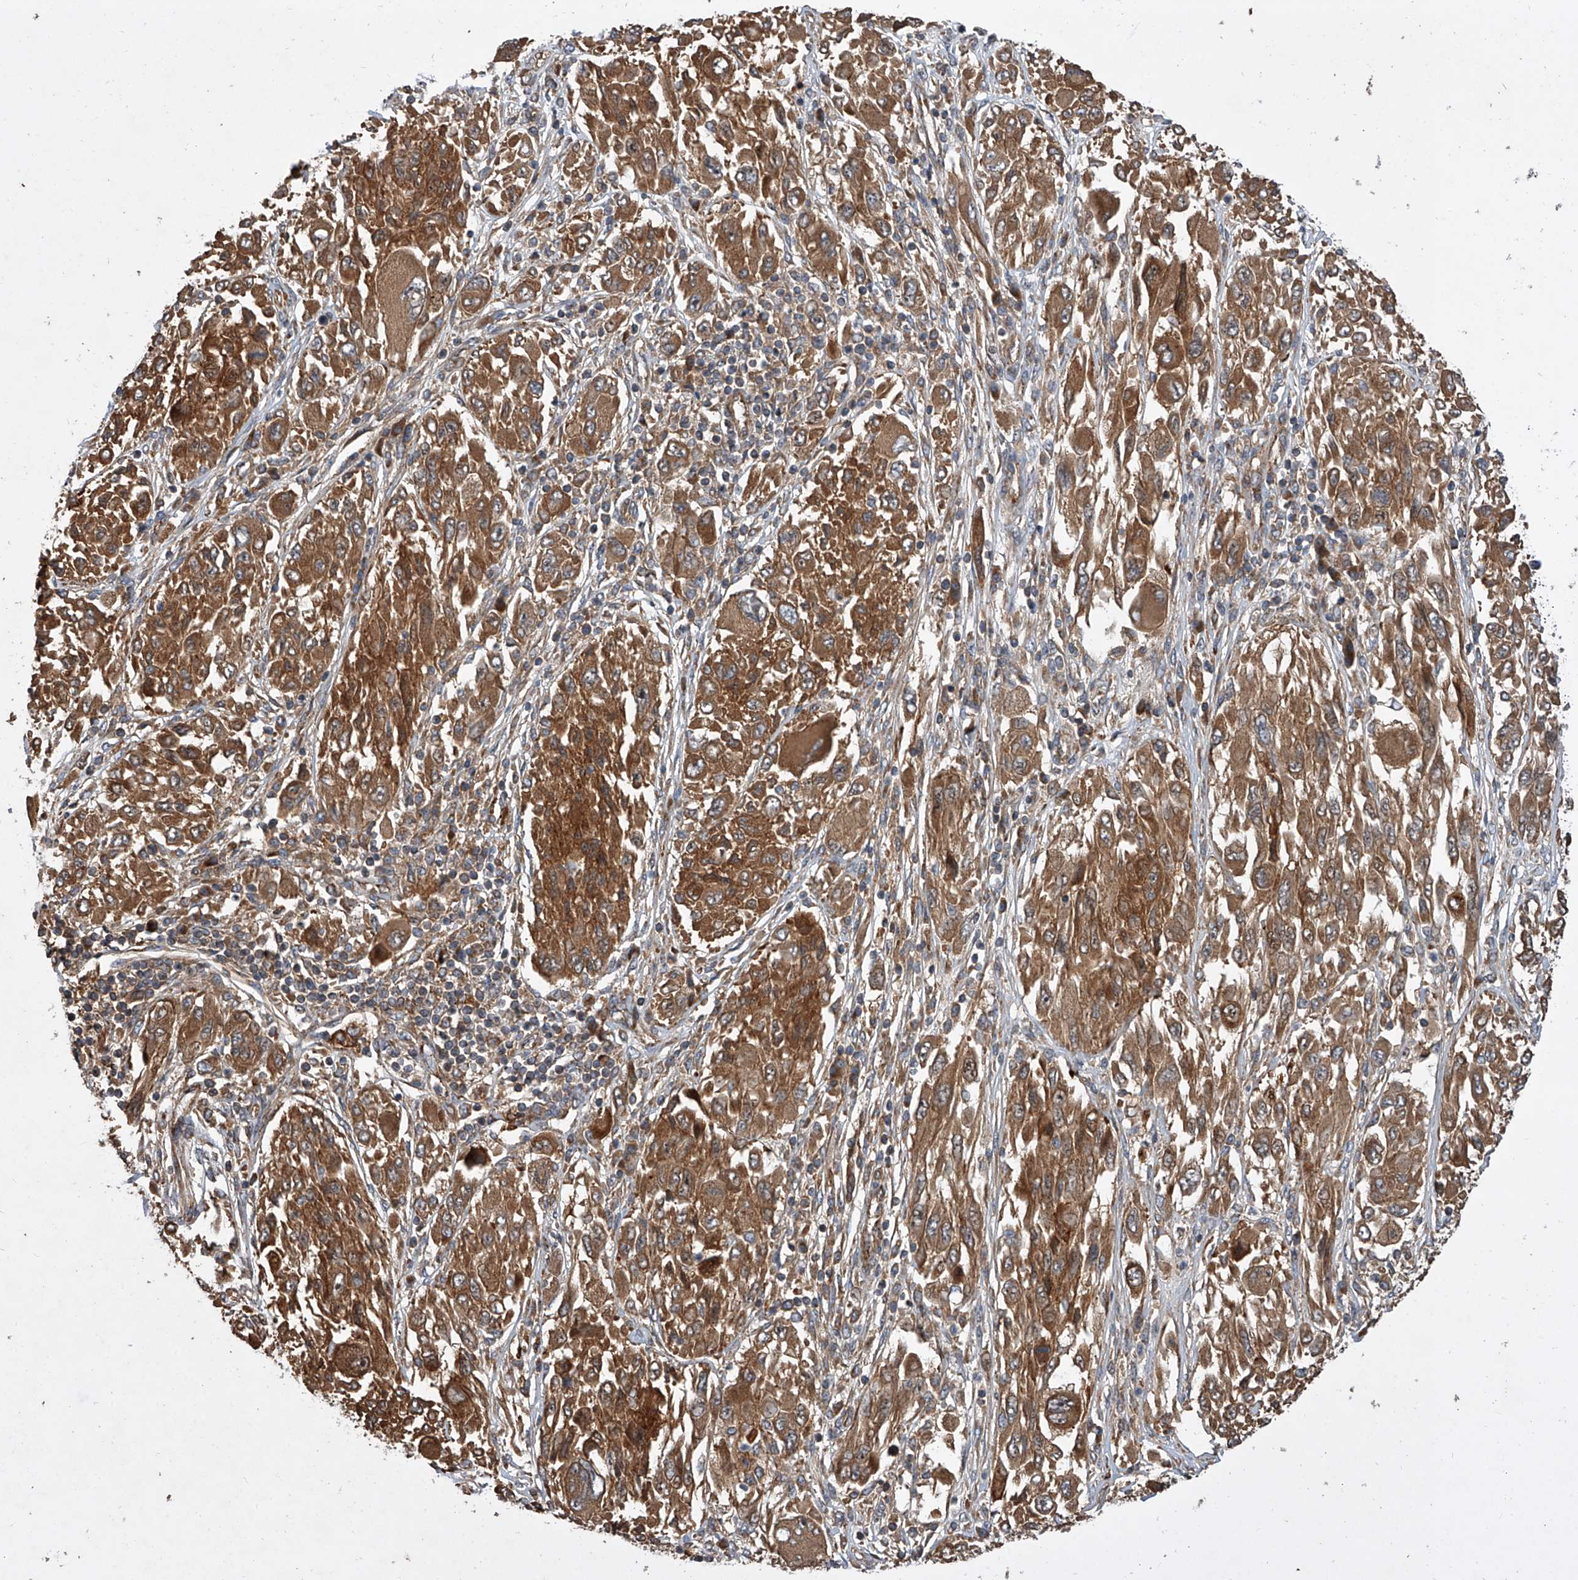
{"staining": {"intensity": "moderate", "quantity": ">75%", "location": "cytoplasmic/membranous"}, "tissue": "melanoma", "cell_type": "Tumor cells", "image_type": "cancer", "snomed": [{"axis": "morphology", "description": "Malignant melanoma, NOS"}, {"axis": "topography", "description": "Skin"}], "caption": "A medium amount of moderate cytoplasmic/membranous positivity is identified in approximately >75% of tumor cells in melanoma tissue.", "gene": "USP47", "patient": {"sex": "female", "age": 91}}